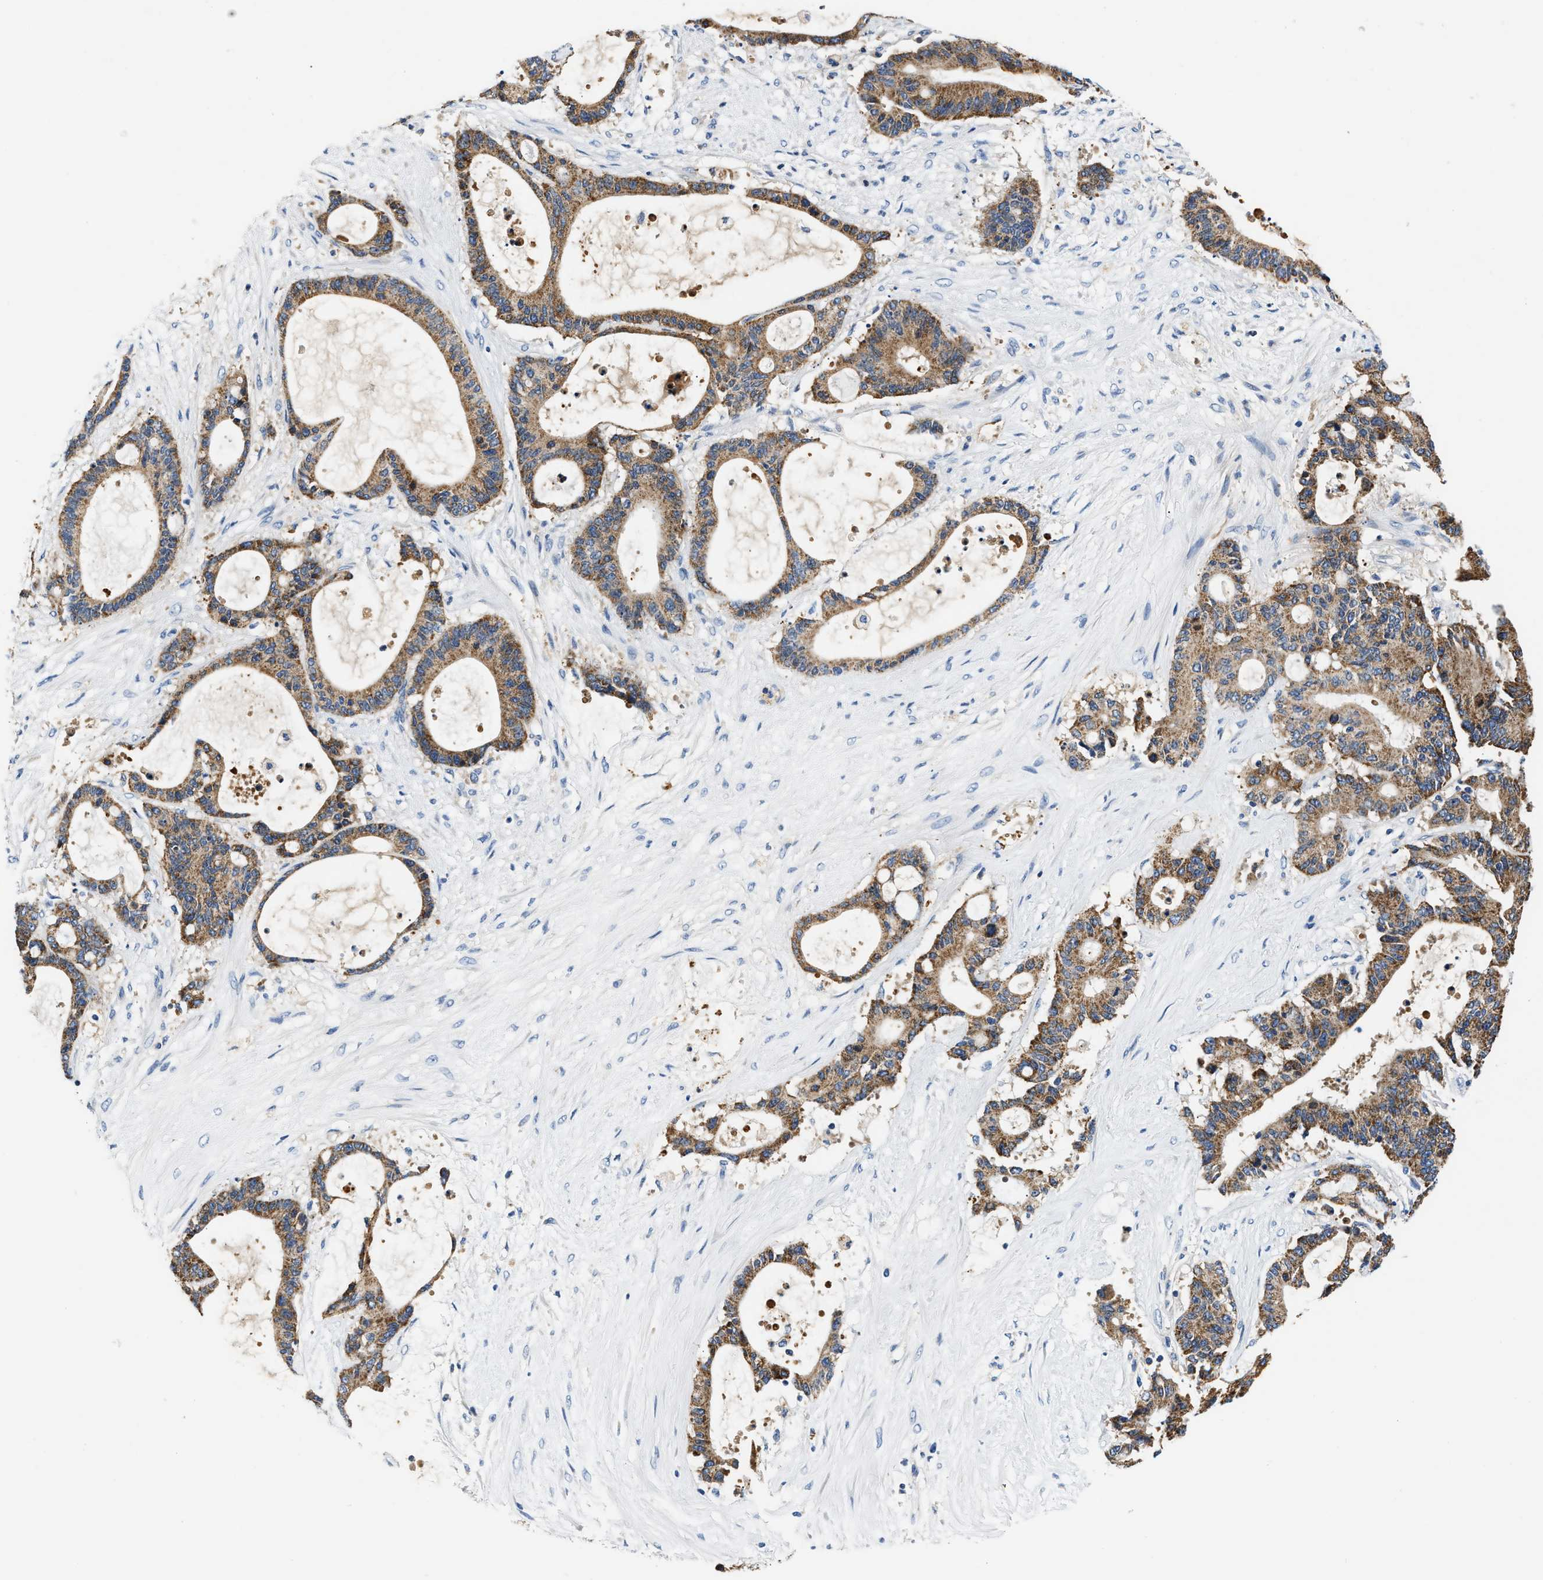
{"staining": {"intensity": "moderate", "quantity": ">75%", "location": "cytoplasmic/membranous"}, "tissue": "liver cancer", "cell_type": "Tumor cells", "image_type": "cancer", "snomed": [{"axis": "morphology", "description": "Cholangiocarcinoma"}, {"axis": "topography", "description": "Liver"}], "caption": "Tumor cells exhibit medium levels of moderate cytoplasmic/membranous positivity in approximately >75% of cells in human liver cancer (cholangiocarcinoma).", "gene": "TUT7", "patient": {"sex": "female", "age": 73}}